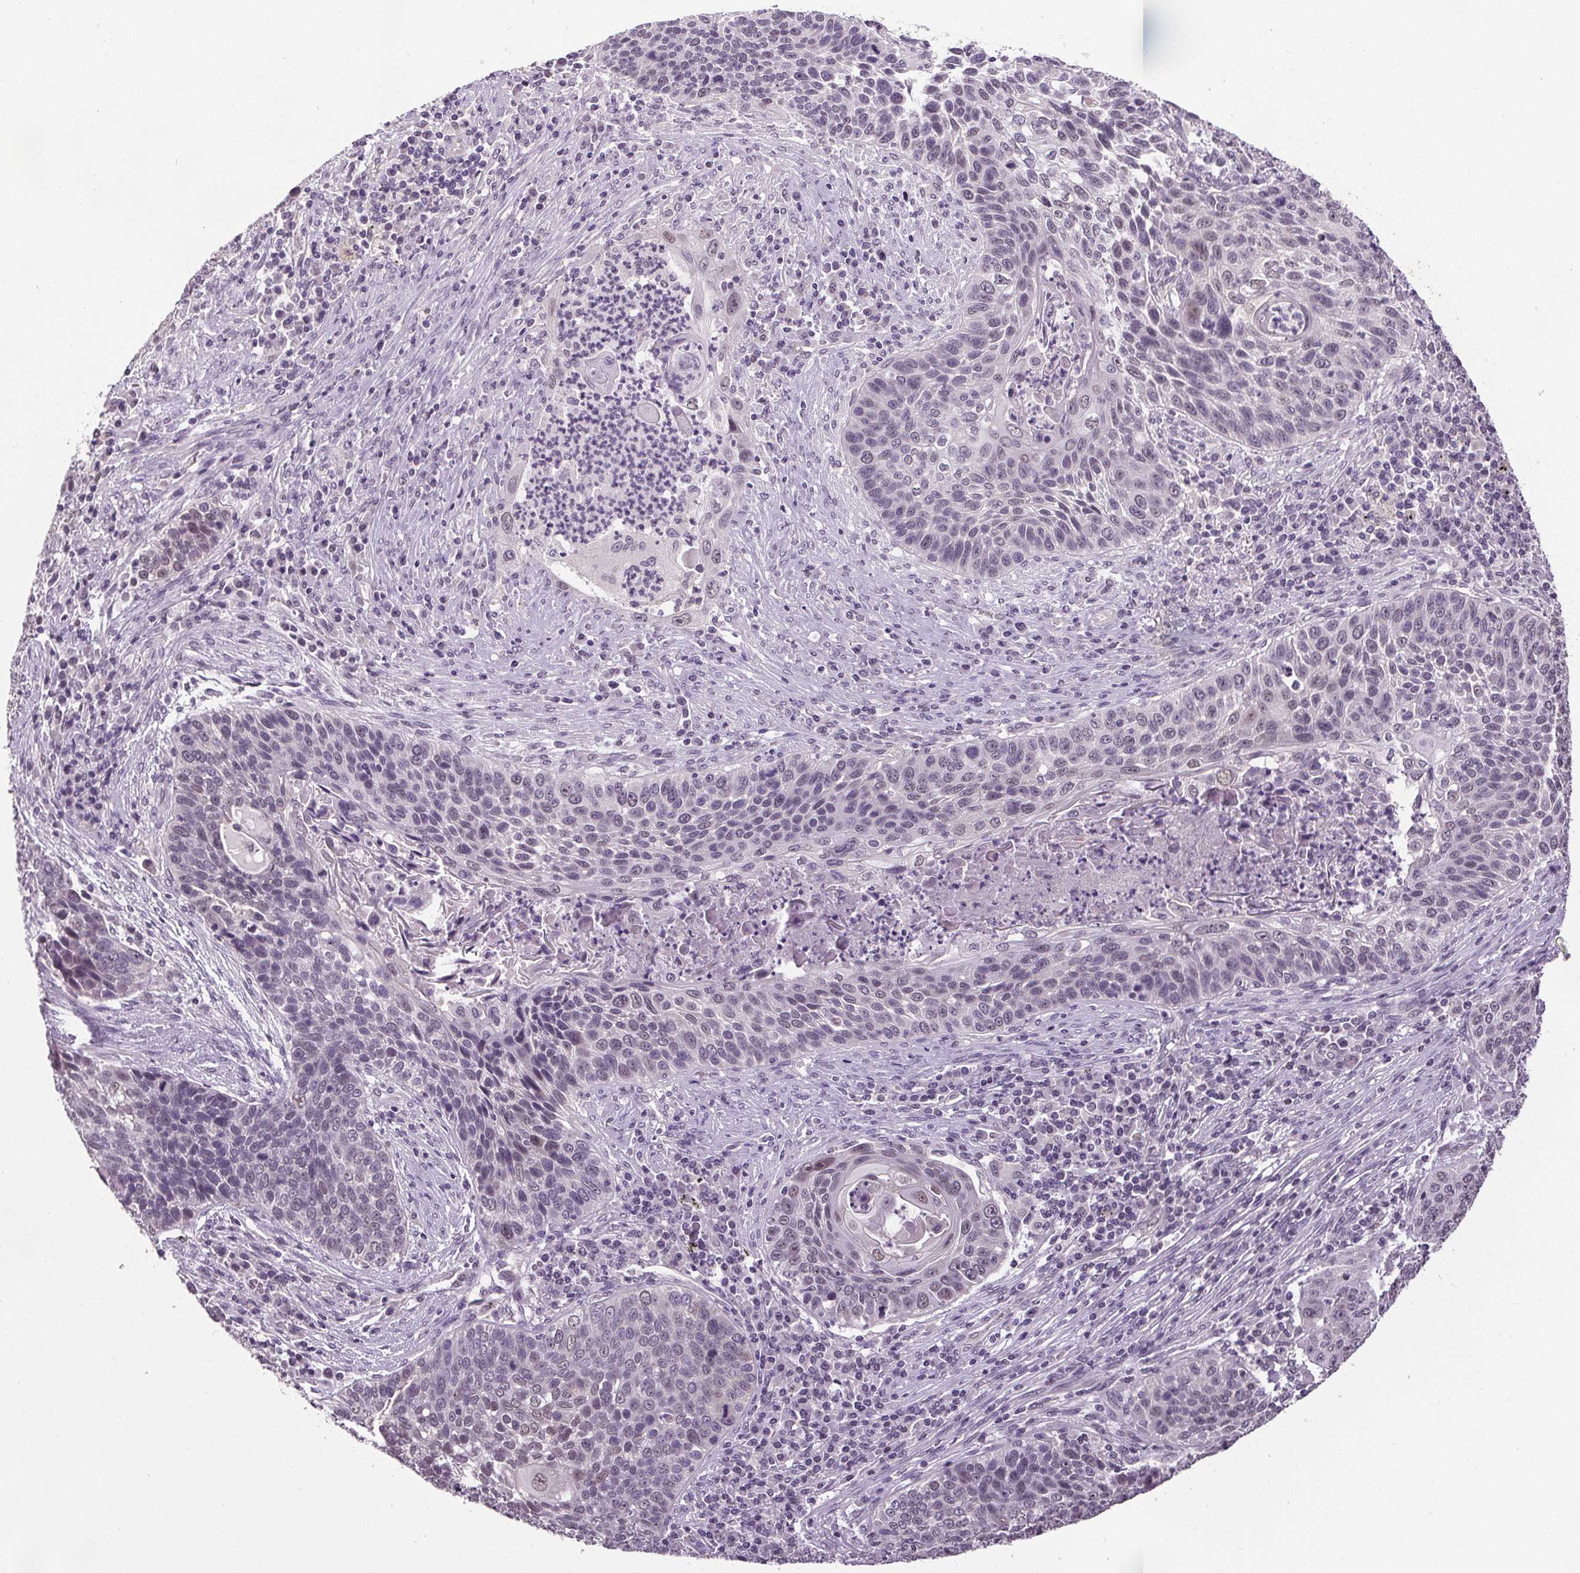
{"staining": {"intensity": "negative", "quantity": "none", "location": "none"}, "tissue": "lung cancer", "cell_type": "Tumor cells", "image_type": "cancer", "snomed": [{"axis": "morphology", "description": "Squamous cell carcinoma, NOS"}, {"axis": "morphology", "description": "Squamous cell carcinoma, metastatic, NOS"}, {"axis": "topography", "description": "Lung"}, {"axis": "topography", "description": "Pleura, NOS"}], "caption": "Immunohistochemistry (IHC) image of neoplastic tissue: human lung cancer (metastatic squamous cell carcinoma) stained with DAB demonstrates no significant protein staining in tumor cells.", "gene": "SLC2A9", "patient": {"sex": "male", "age": 72}}